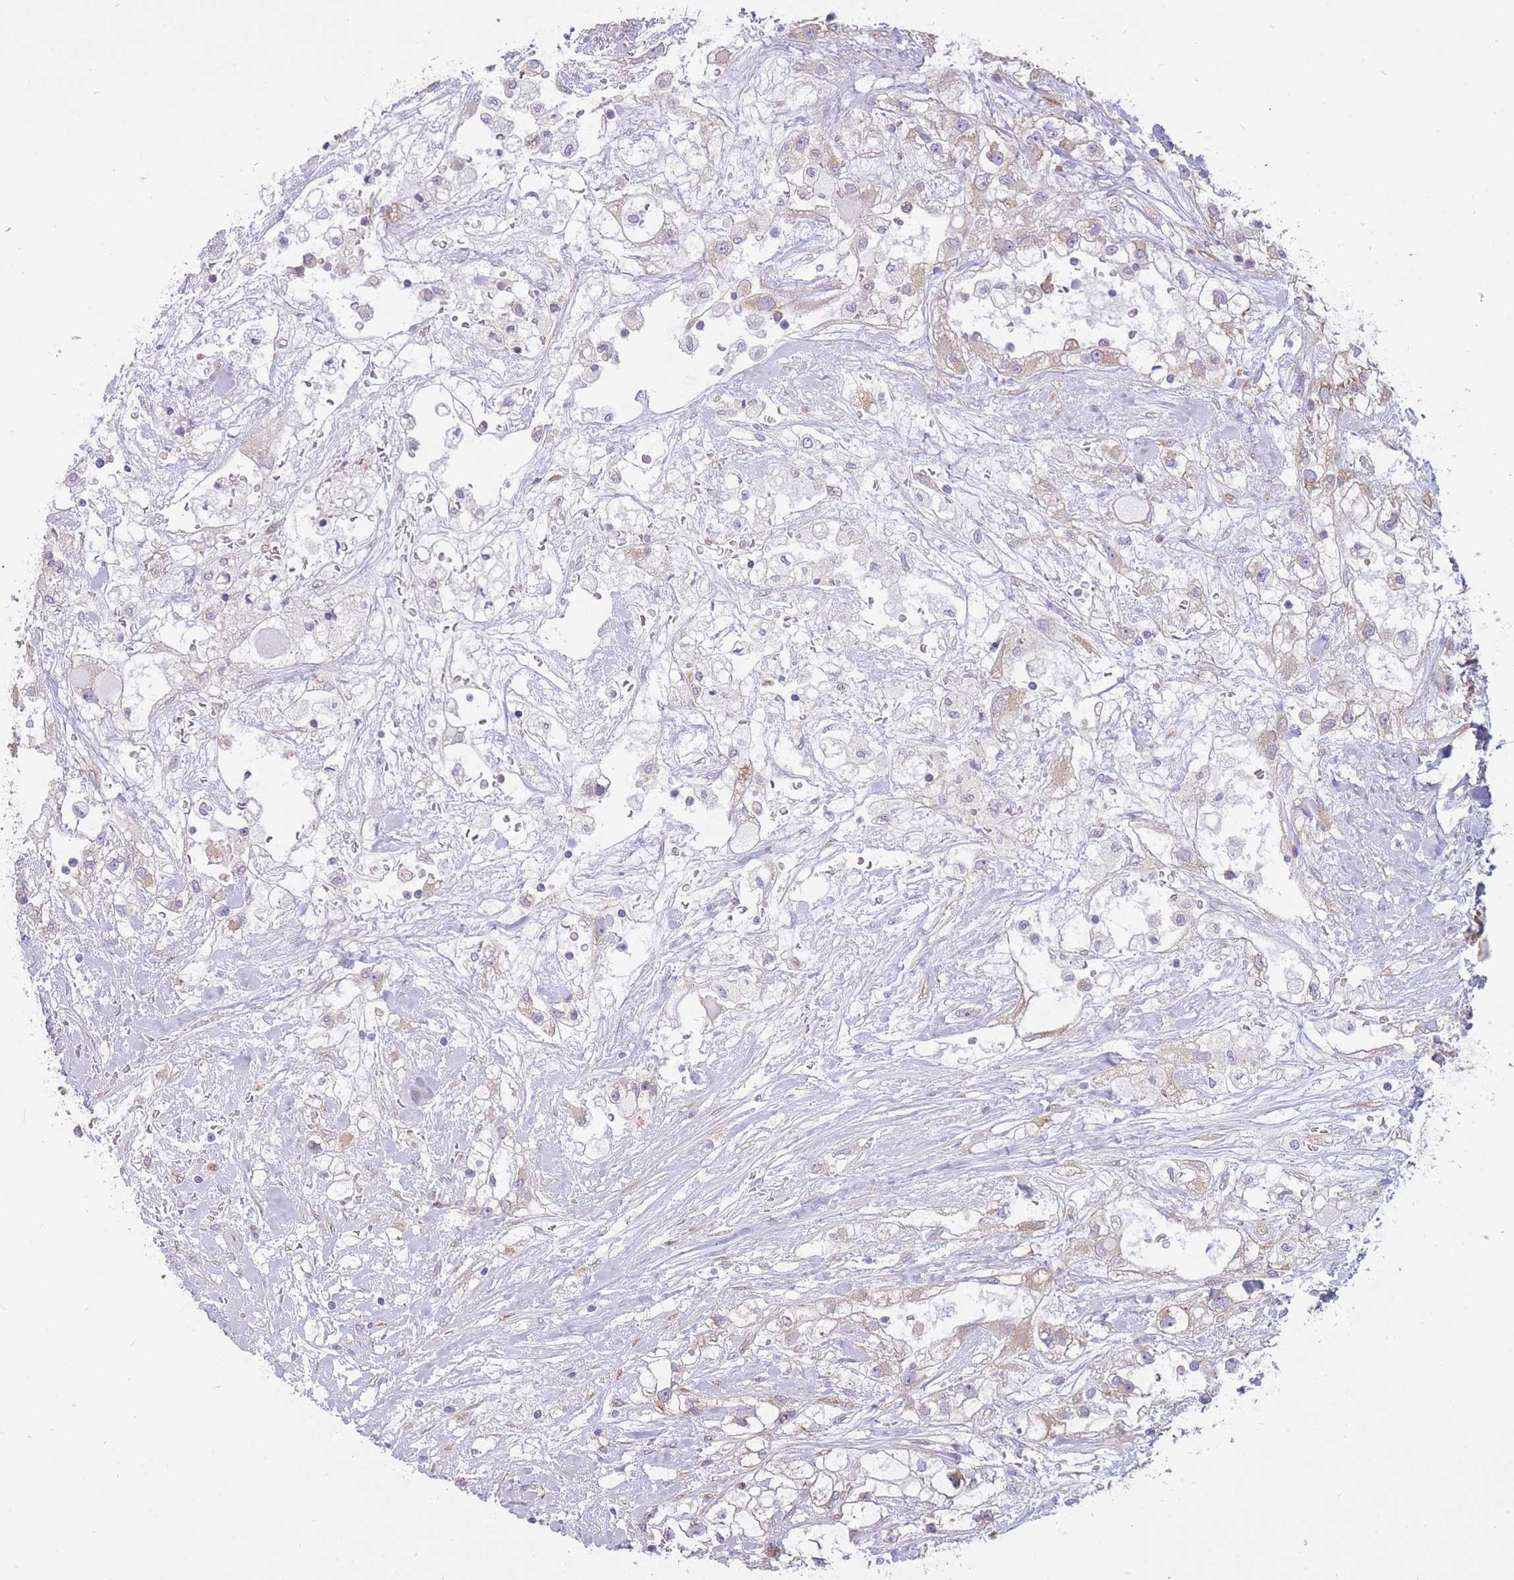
{"staining": {"intensity": "weak", "quantity": "25%-75%", "location": "cytoplasmic/membranous"}, "tissue": "renal cancer", "cell_type": "Tumor cells", "image_type": "cancer", "snomed": [{"axis": "morphology", "description": "Adenocarcinoma, NOS"}, {"axis": "topography", "description": "Kidney"}], "caption": "A high-resolution image shows immunohistochemistry (IHC) staining of renal adenocarcinoma, which reveals weak cytoplasmic/membranous staining in about 25%-75% of tumor cells. (Stains: DAB (3,3'-diaminobenzidine) in brown, nuclei in blue, Microscopy: brightfield microscopy at high magnification).", "gene": "CCDC124", "patient": {"sex": "male", "age": 59}}